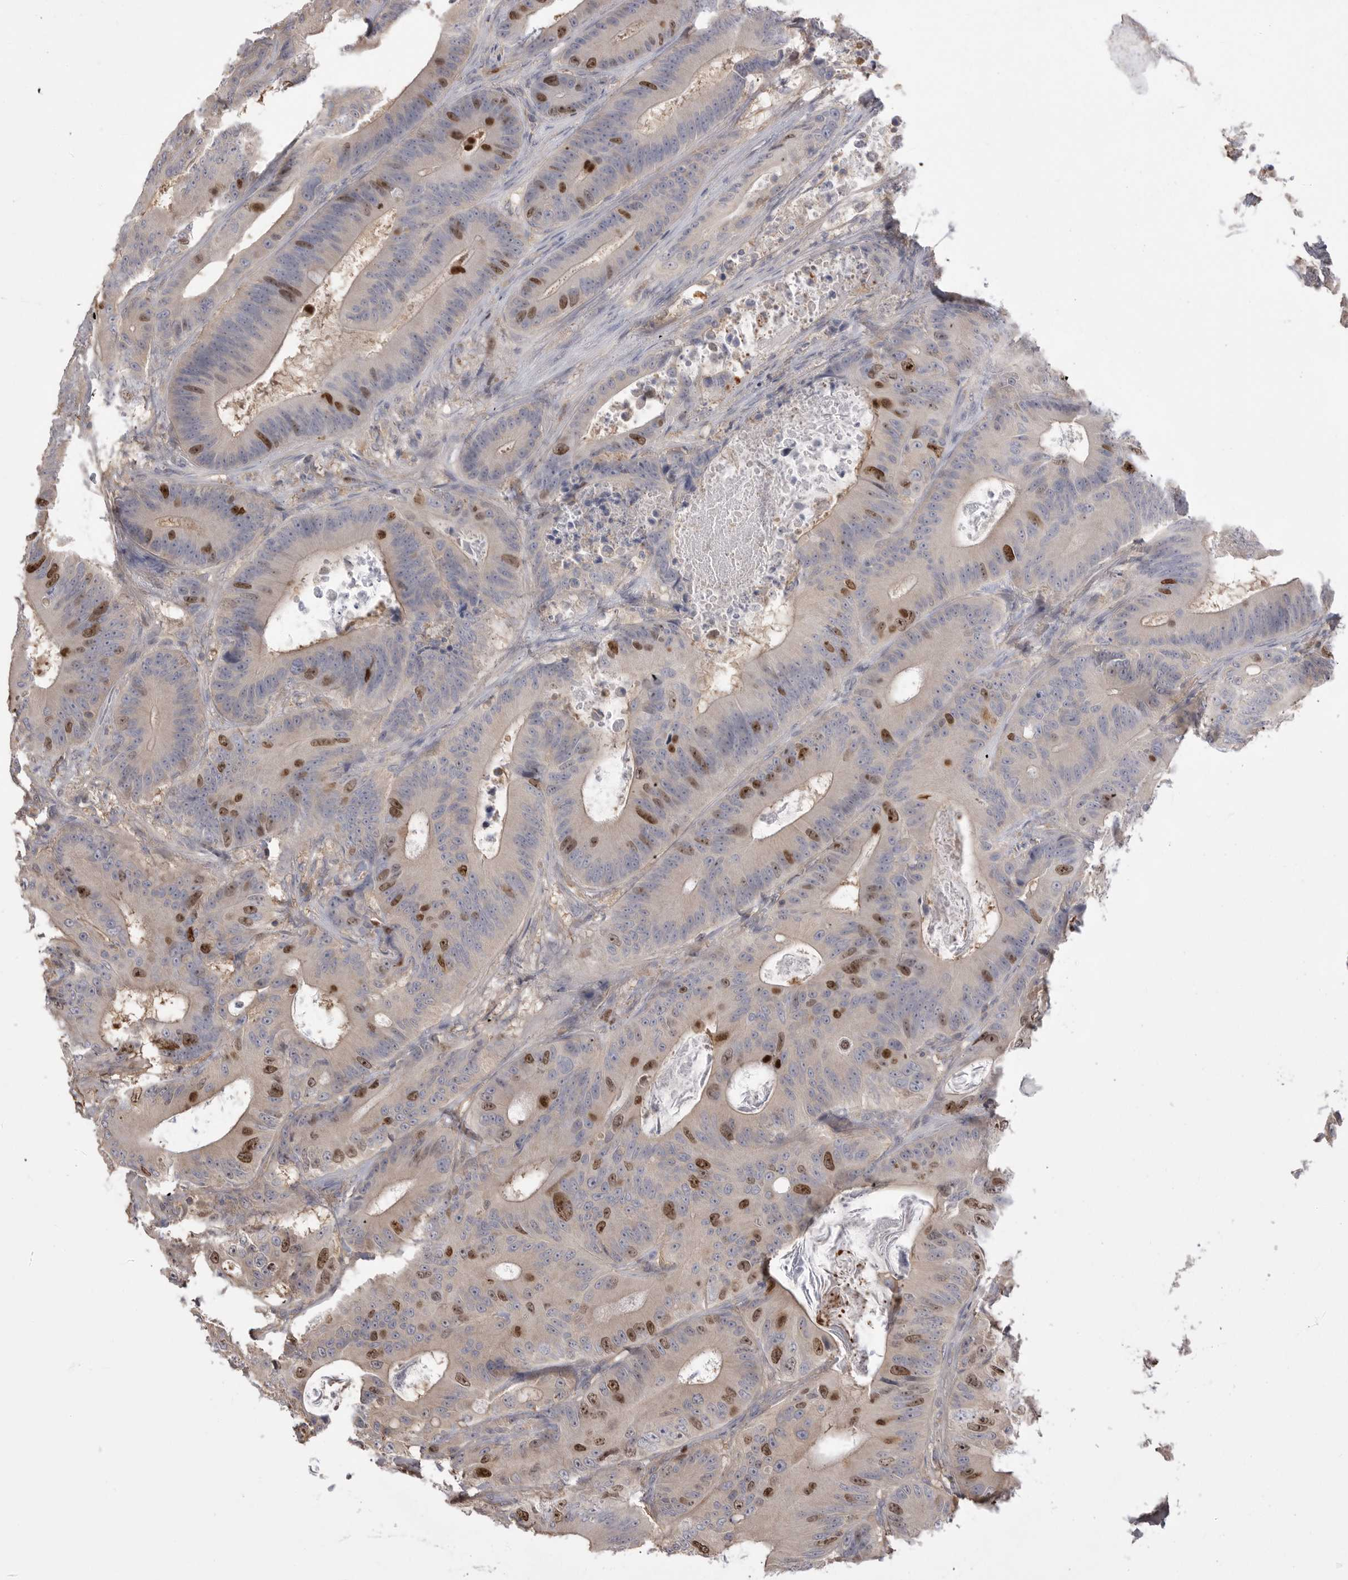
{"staining": {"intensity": "strong", "quantity": "<25%", "location": "nuclear"}, "tissue": "colorectal cancer", "cell_type": "Tumor cells", "image_type": "cancer", "snomed": [{"axis": "morphology", "description": "Adenocarcinoma, NOS"}, {"axis": "topography", "description": "Colon"}], "caption": "Immunohistochemistry (DAB (3,3'-diaminobenzidine)) staining of colorectal cancer reveals strong nuclear protein staining in about <25% of tumor cells.", "gene": "TOP2A", "patient": {"sex": "male", "age": 83}}